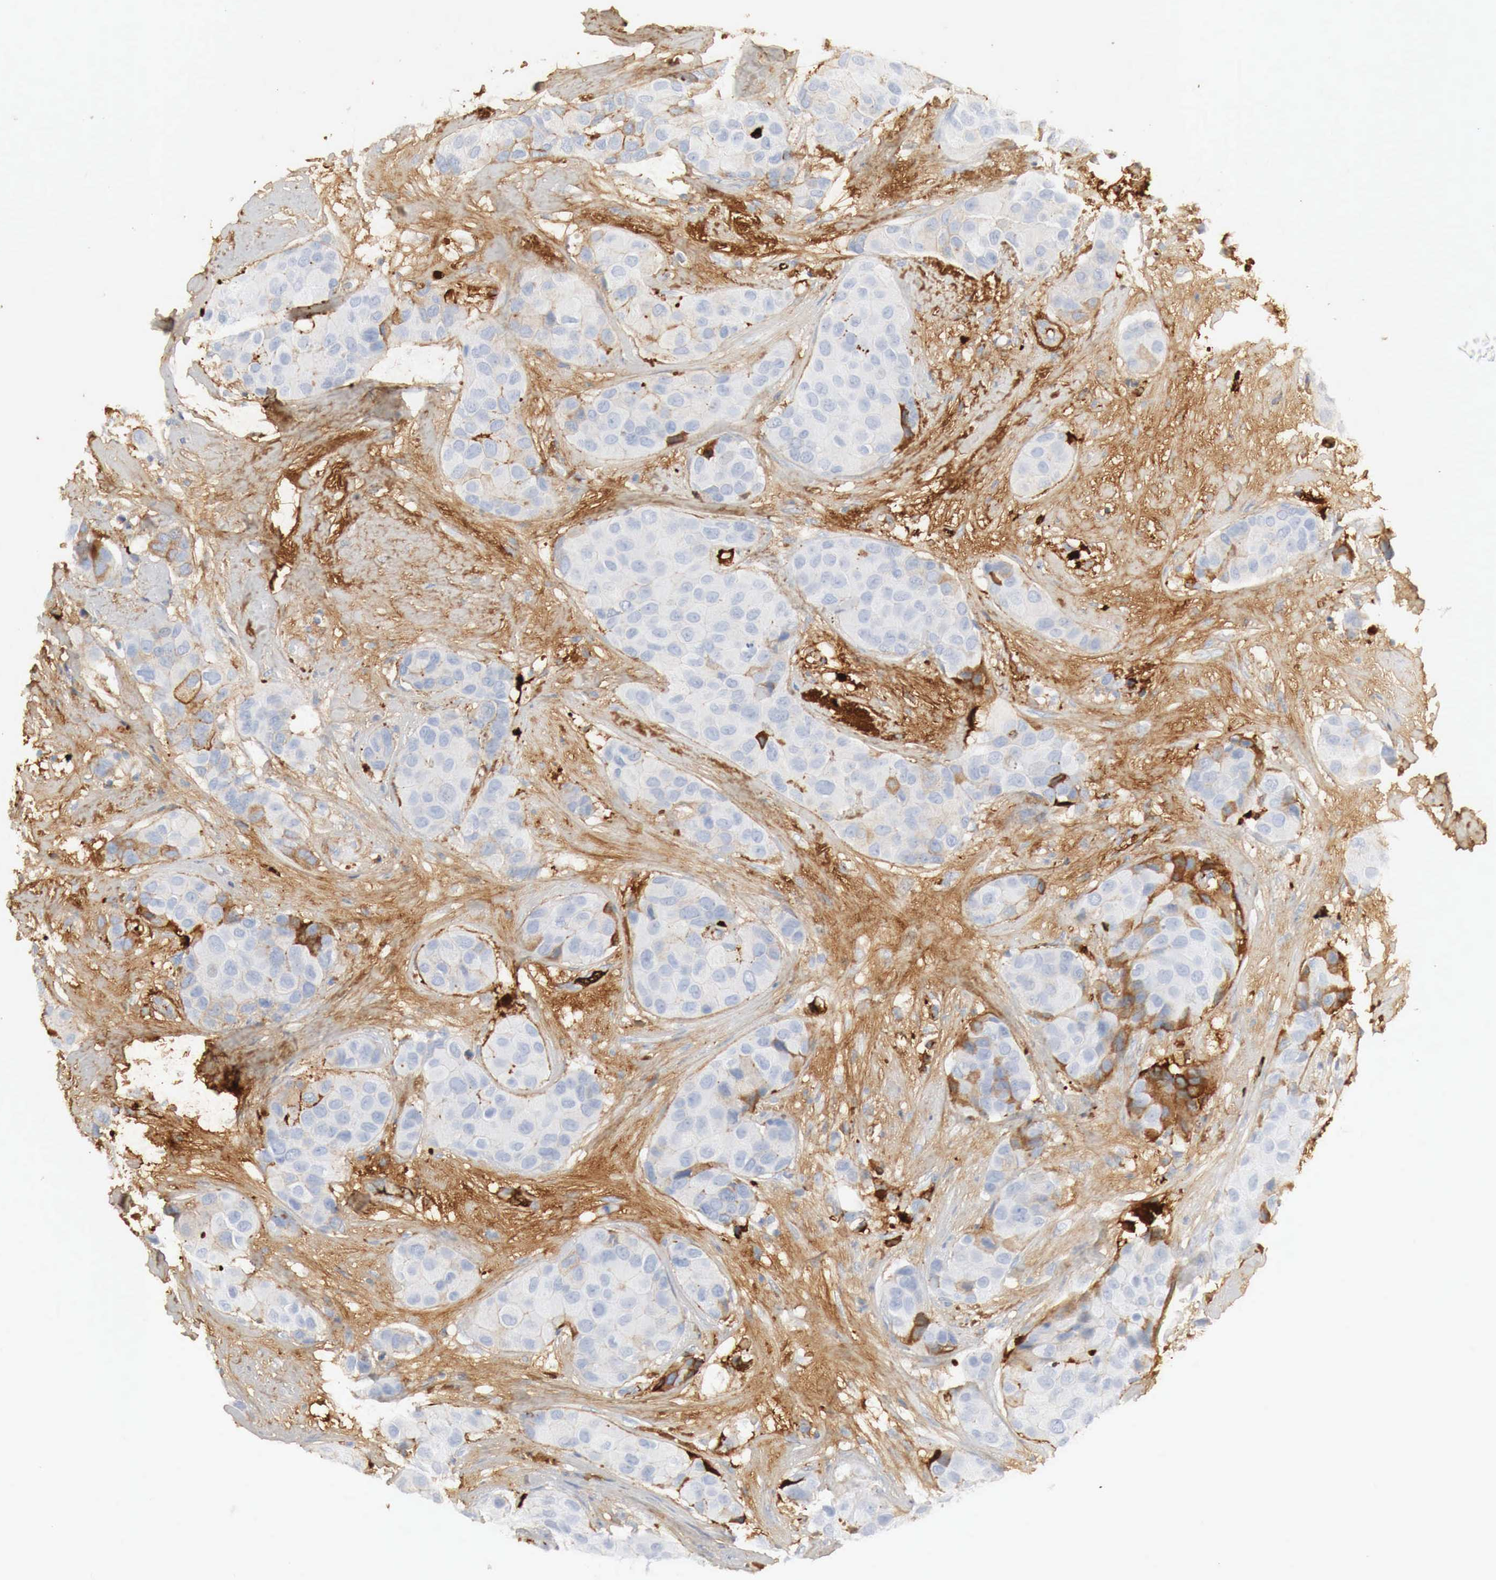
{"staining": {"intensity": "negative", "quantity": "none", "location": "none"}, "tissue": "breast cancer", "cell_type": "Tumor cells", "image_type": "cancer", "snomed": [{"axis": "morphology", "description": "Duct carcinoma"}, {"axis": "topography", "description": "Breast"}], "caption": "This histopathology image is of breast cancer stained with immunohistochemistry (IHC) to label a protein in brown with the nuclei are counter-stained blue. There is no staining in tumor cells.", "gene": "IGLC3", "patient": {"sex": "female", "age": 68}}